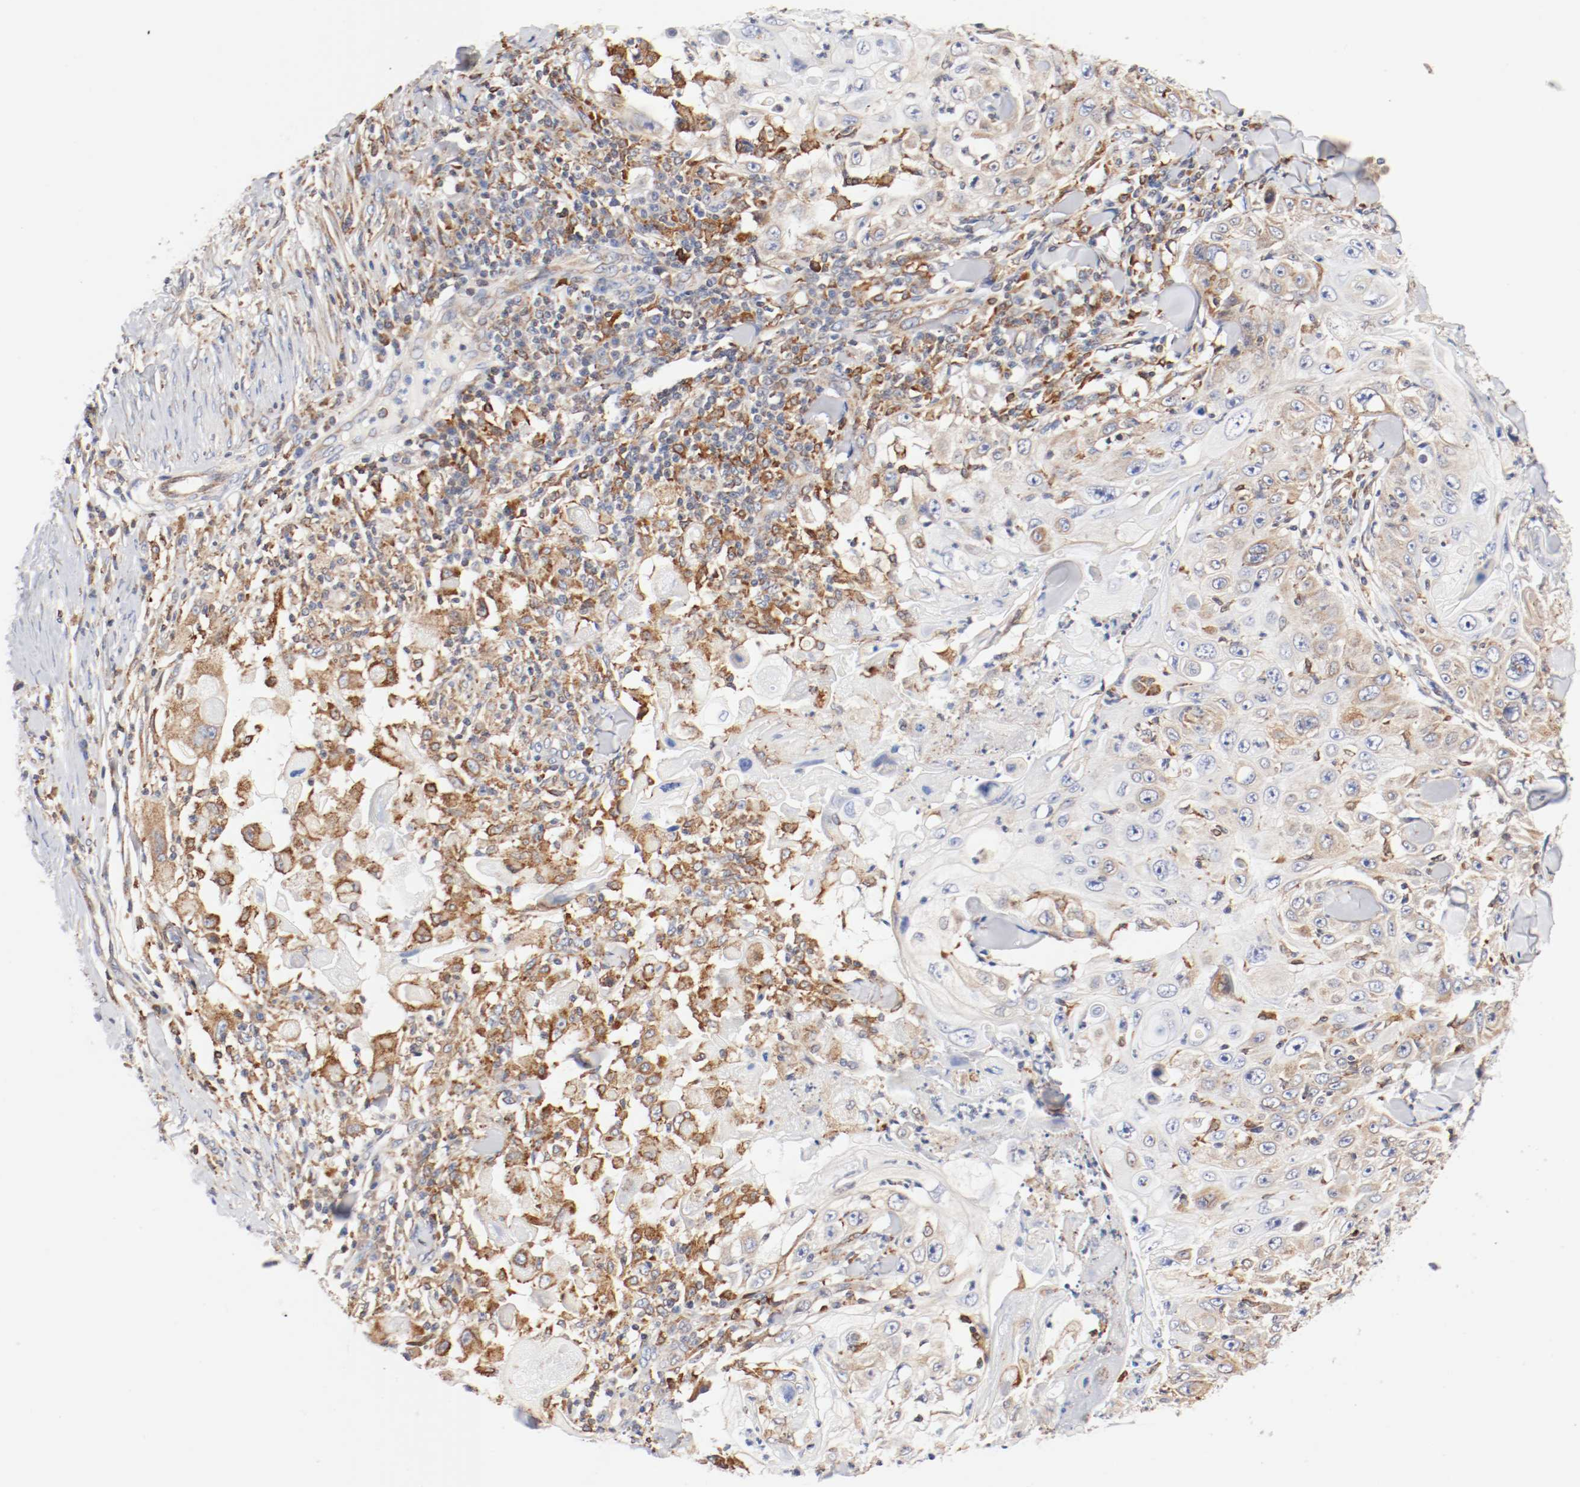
{"staining": {"intensity": "moderate", "quantity": "25%-75%", "location": "cytoplasmic/membranous"}, "tissue": "skin cancer", "cell_type": "Tumor cells", "image_type": "cancer", "snomed": [{"axis": "morphology", "description": "Squamous cell carcinoma, NOS"}, {"axis": "topography", "description": "Skin"}], "caption": "Skin squamous cell carcinoma stained with a protein marker exhibits moderate staining in tumor cells.", "gene": "PDPK1", "patient": {"sex": "male", "age": 86}}